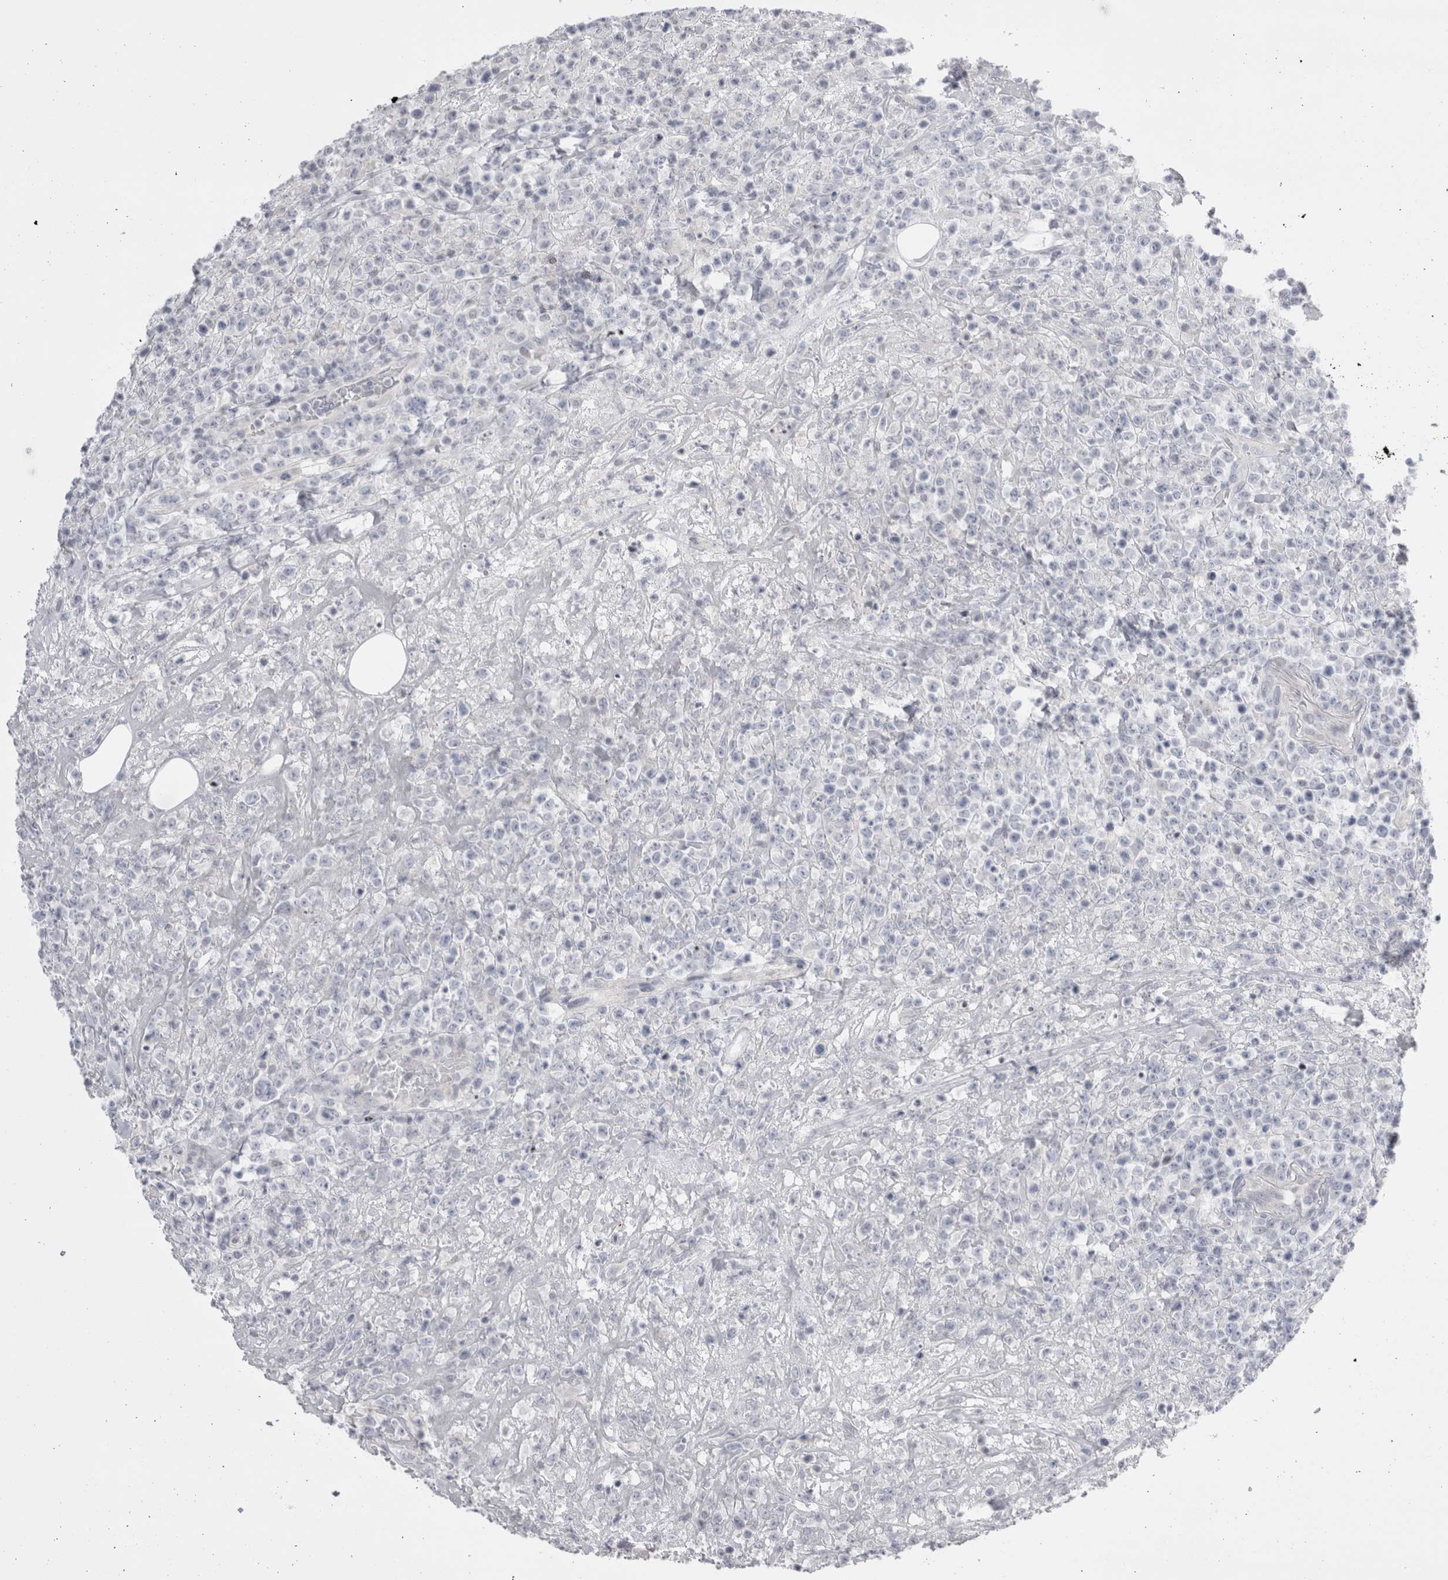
{"staining": {"intensity": "negative", "quantity": "none", "location": "none"}, "tissue": "lymphoma", "cell_type": "Tumor cells", "image_type": "cancer", "snomed": [{"axis": "morphology", "description": "Malignant lymphoma, non-Hodgkin's type, High grade"}, {"axis": "topography", "description": "Colon"}], "caption": "This image is of lymphoma stained with immunohistochemistry to label a protein in brown with the nuclei are counter-stained blue. There is no expression in tumor cells.", "gene": "FNDC8", "patient": {"sex": "female", "age": 53}}